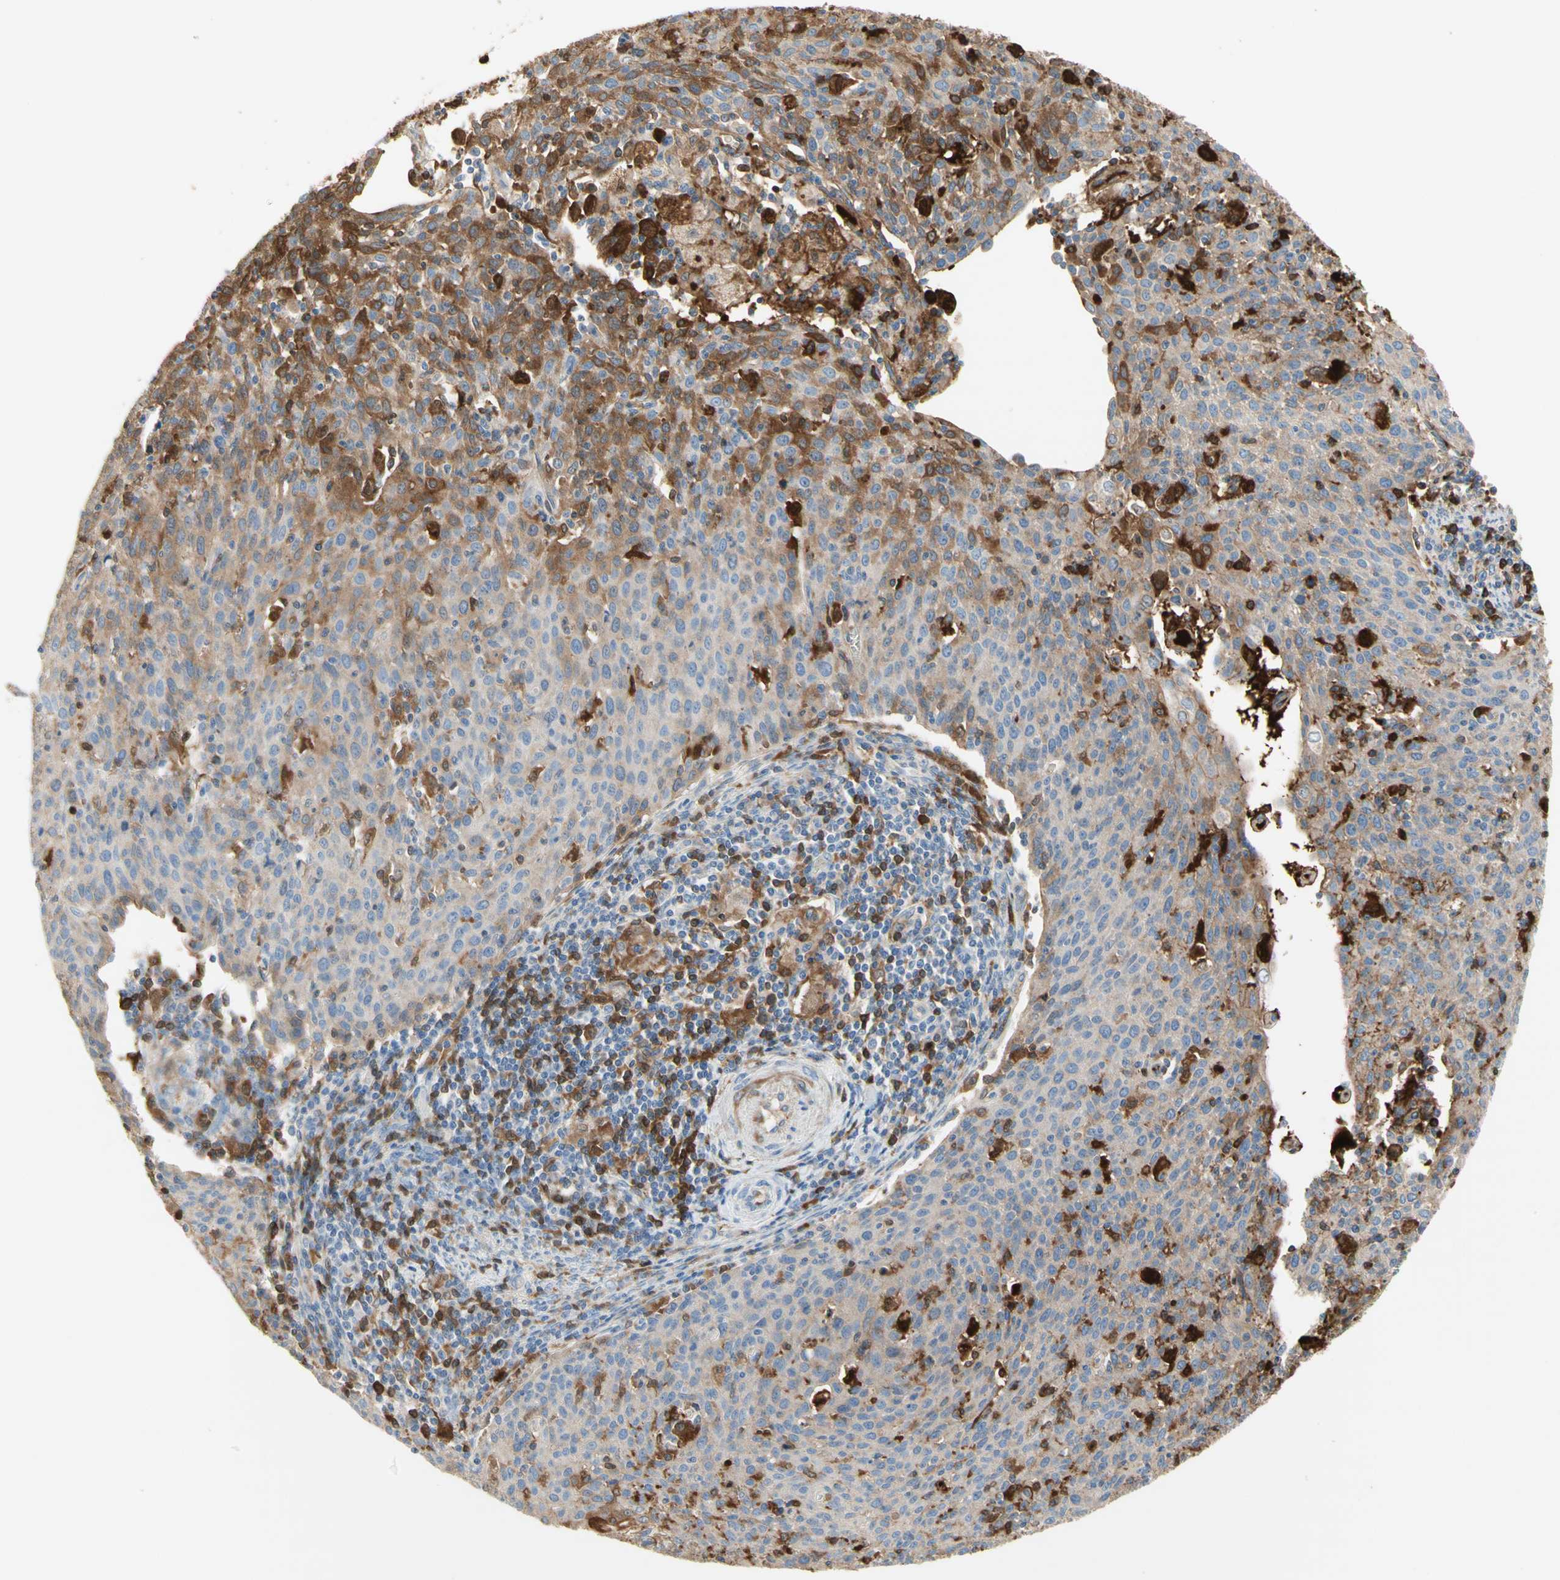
{"staining": {"intensity": "moderate", "quantity": ">75%", "location": "cytoplasmic/membranous"}, "tissue": "cervical cancer", "cell_type": "Tumor cells", "image_type": "cancer", "snomed": [{"axis": "morphology", "description": "Squamous cell carcinoma, NOS"}, {"axis": "topography", "description": "Cervix"}], "caption": "Immunohistochemical staining of human squamous cell carcinoma (cervical) displays medium levels of moderate cytoplasmic/membranous staining in approximately >75% of tumor cells.", "gene": "NECTIN4", "patient": {"sex": "female", "age": 38}}